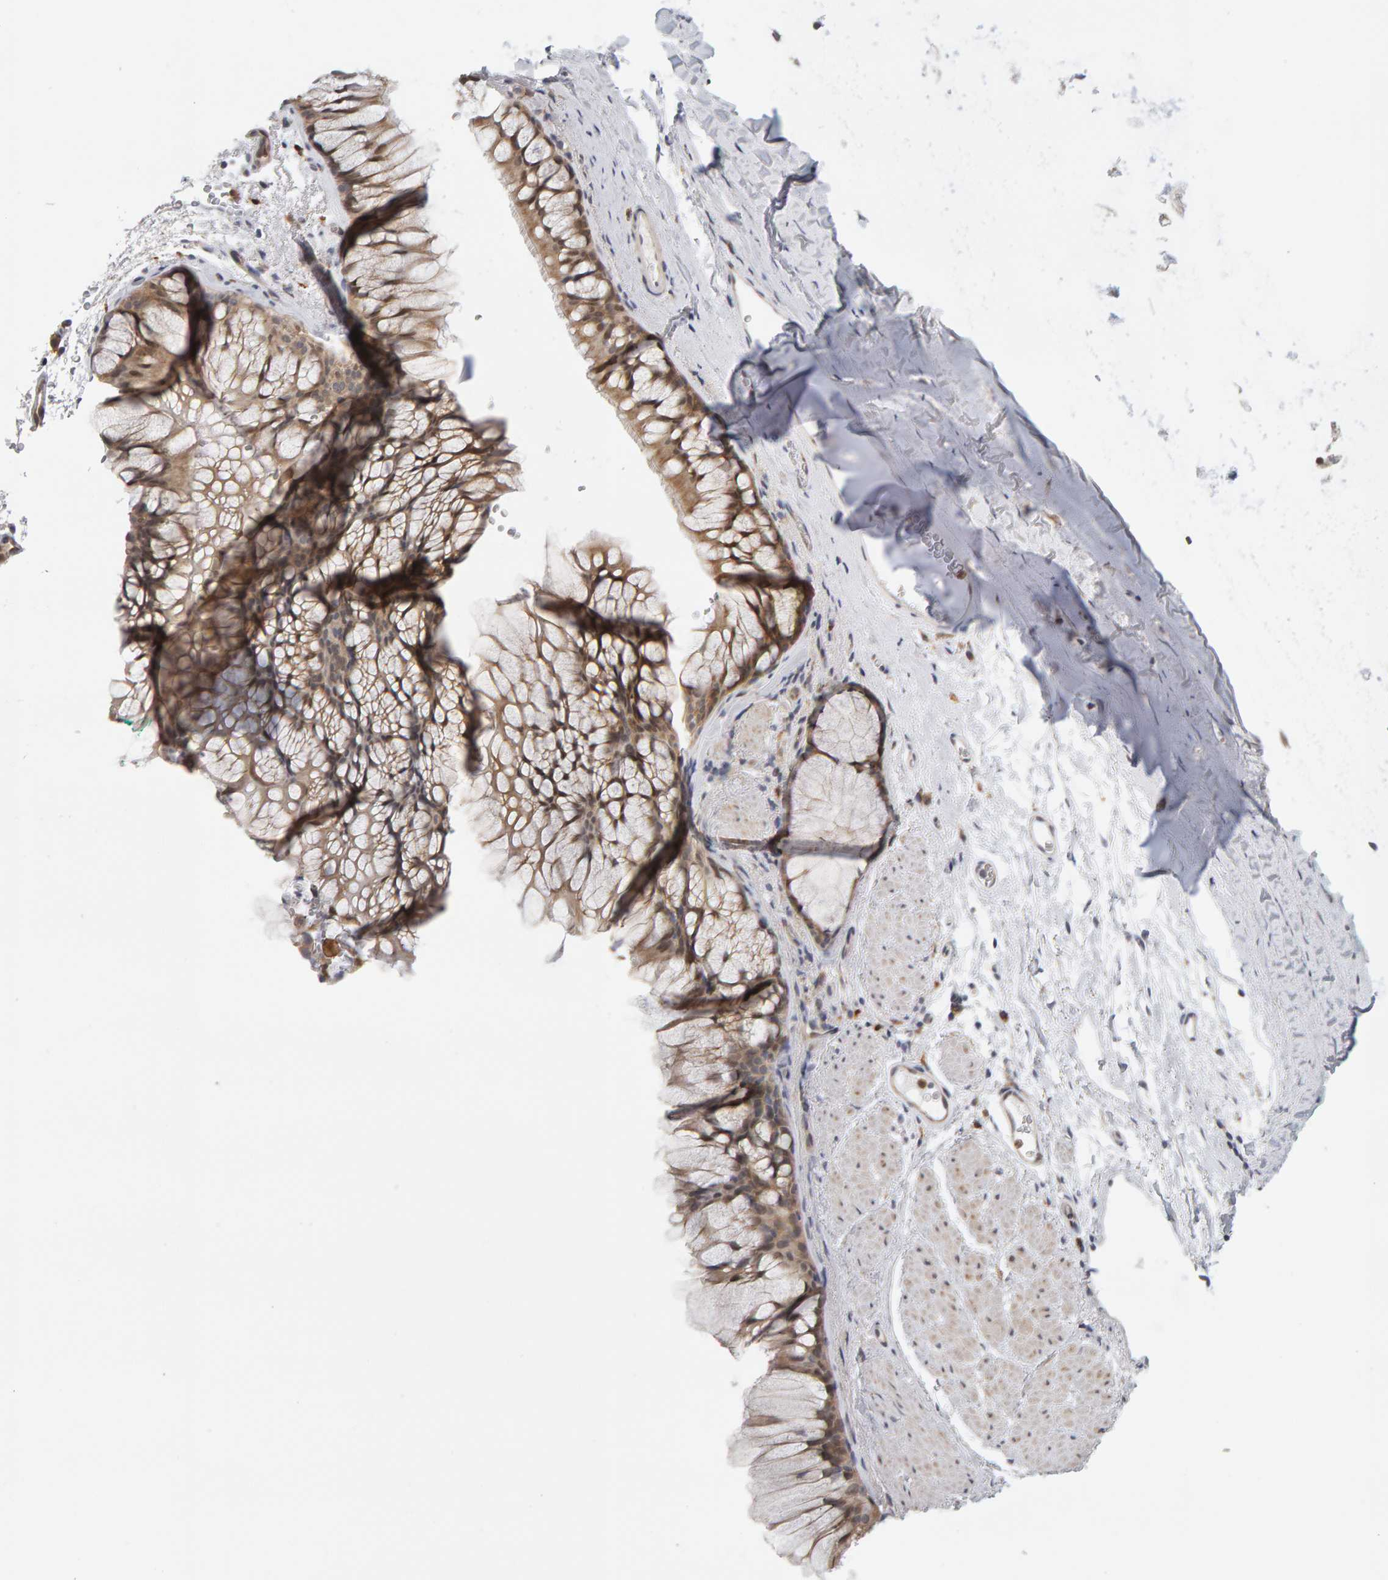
{"staining": {"intensity": "moderate", "quantity": ">75%", "location": "cytoplasmic/membranous"}, "tissue": "bronchus", "cell_type": "Respiratory epithelial cells", "image_type": "normal", "snomed": [{"axis": "morphology", "description": "Normal tissue, NOS"}, {"axis": "topography", "description": "Cartilage tissue"}, {"axis": "topography", "description": "Bronchus"}], "caption": "Bronchus was stained to show a protein in brown. There is medium levels of moderate cytoplasmic/membranous positivity in about >75% of respiratory epithelial cells.", "gene": "MSRA", "patient": {"sex": "female", "age": 53}}